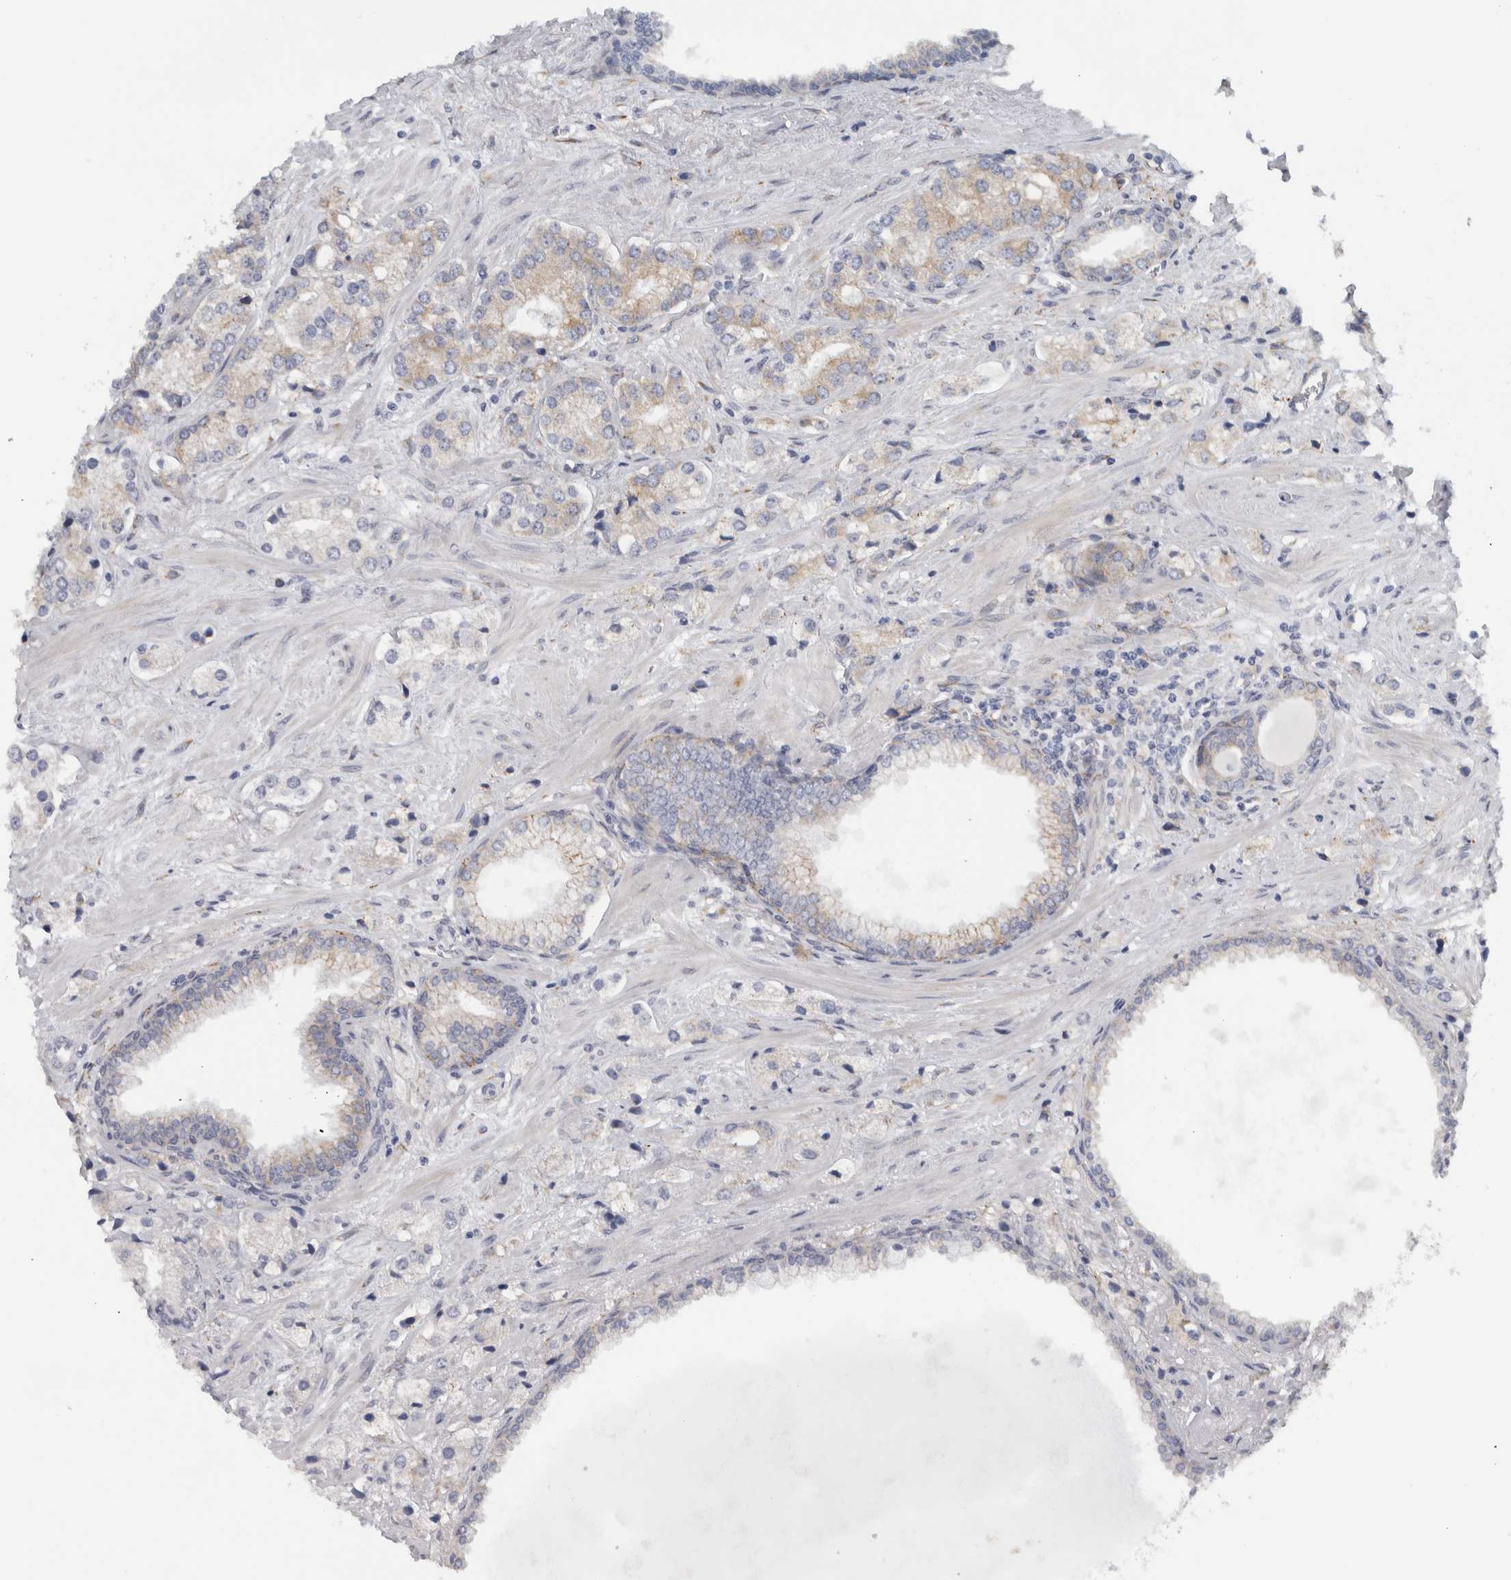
{"staining": {"intensity": "weak", "quantity": "<25%", "location": "cytoplasmic/membranous"}, "tissue": "prostate cancer", "cell_type": "Tumor cells", "image_type": "cancer", "snomed": [{"axis": "morphology", "description": "Adenocarcinoma, High grade"}, {"axis": "topography", "description": "Prostate"}], "caption": "IHC image of neoplastic tissue: adenocarcinoma (high-grade) (prostate) stained with DAB shows no significant protein positivity in tumor cells.", "gene": "B3GNT3", "patient": {"sex": "male", "age": 66}}